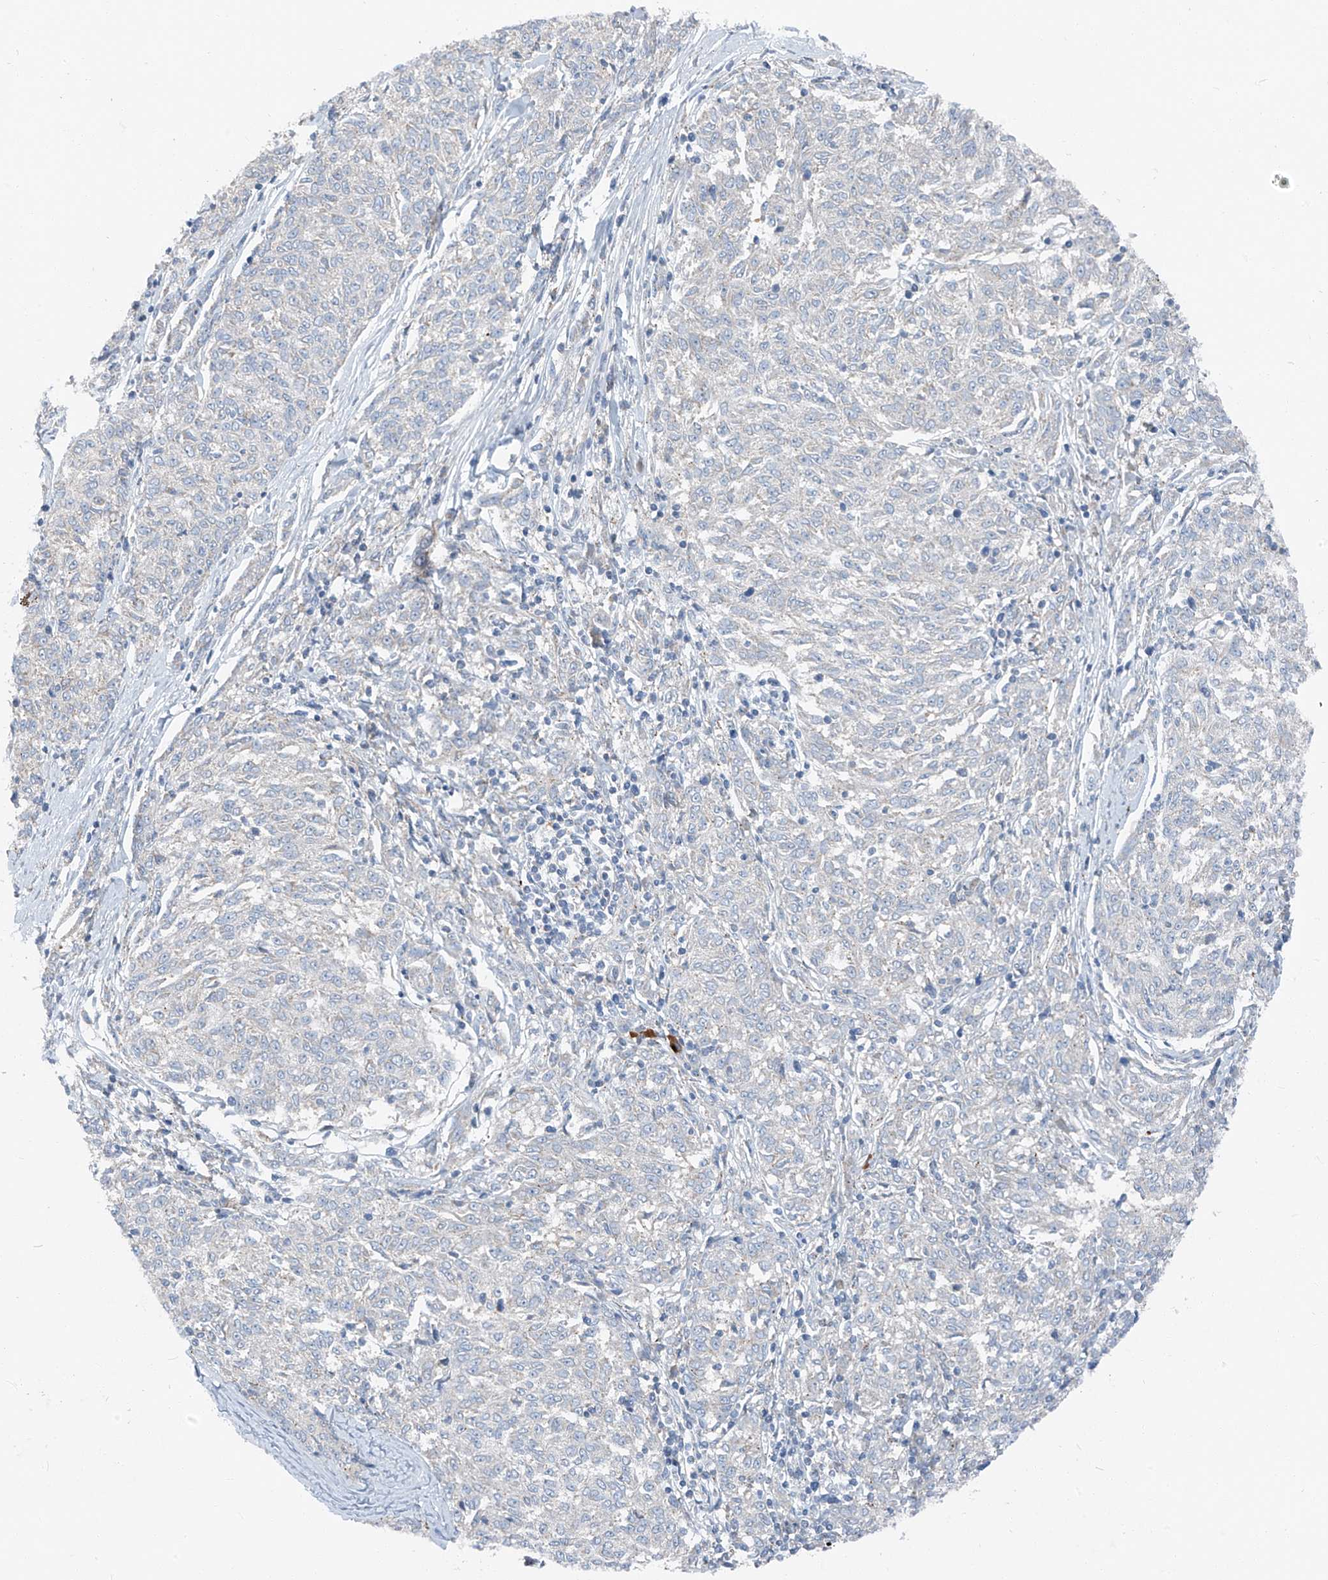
{"staining": {"intensity": "negative", "quantity": "none", "location": "none"}, "tissue": "melanoma", "cell_type": "Tumor cells", "image_type": "cancer", "snomed": [{"axis": "morphology", "description": "Malignant melanoma, NOS"}, {"axis": "topography", "description": "Skin"}], "caption": "This is a histopathology image of immunohistochemistry (IHC) staining of melanoma, which shows no expression in tumor cells.", "gene": "CHMP2B", "patient": {"sex": "female", "age": 72}}